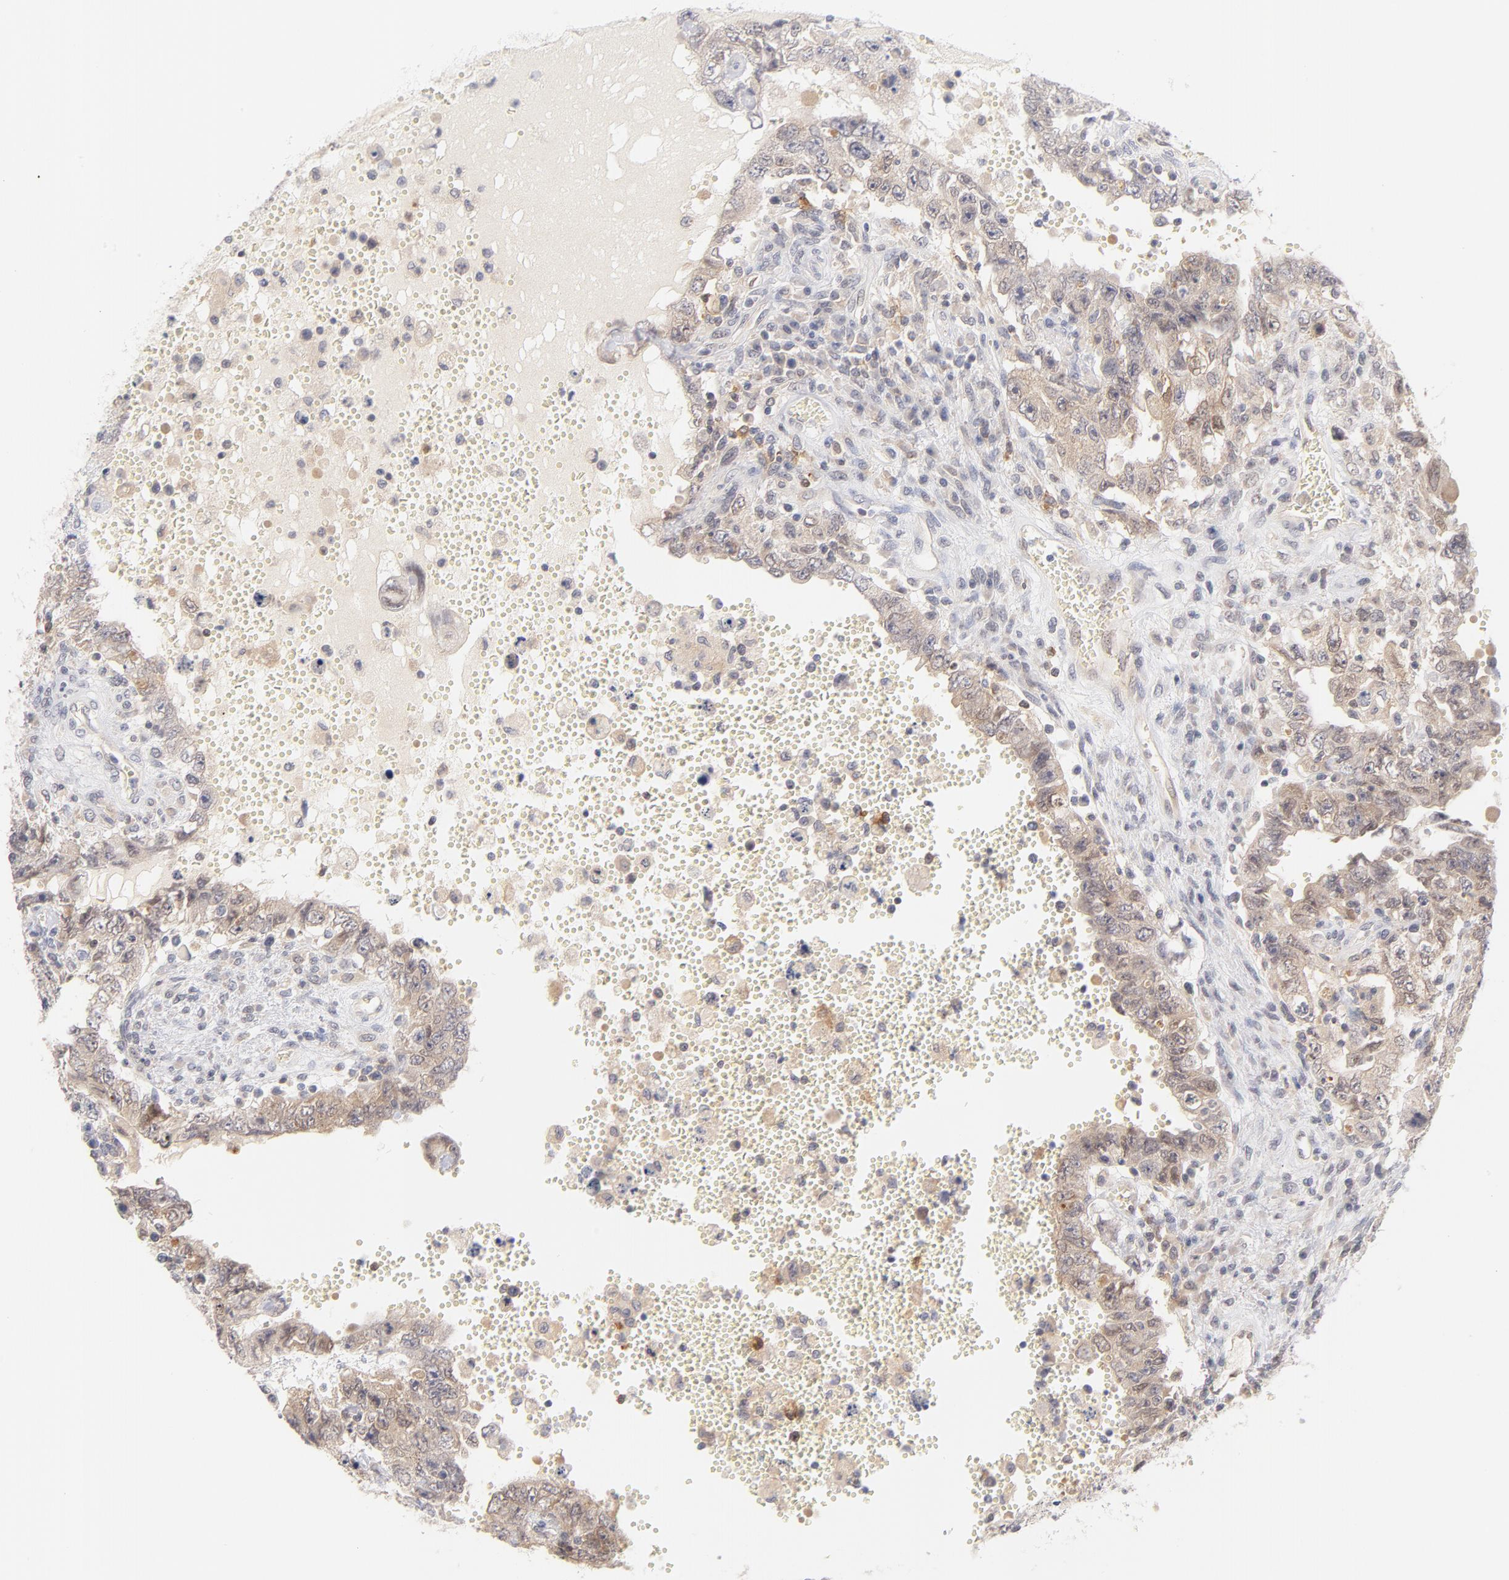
{"staining": {"intensity": "weak", "quantity": ">75%", "location": "cytoplasmic/membranous"}, "tissue": "testis cancer", "cell_type": "Tumor cells", "image_type": "cancer", "snomed": [{"axis": "morphology", "description": "Carcinoma, Embryonal, NOS"}, {"axis": "topography", "description": "Testis"}], "caption": "This photomicrograph exhibits testis cancer stained with IHC to label a protein in brown. The cytoplasmic/membranous of tumor cells show weak positivity for the protein. Nuclei are counter-stained blue.", "gene": "CASP6", "patient": {"sex": "male", "age": 26}}